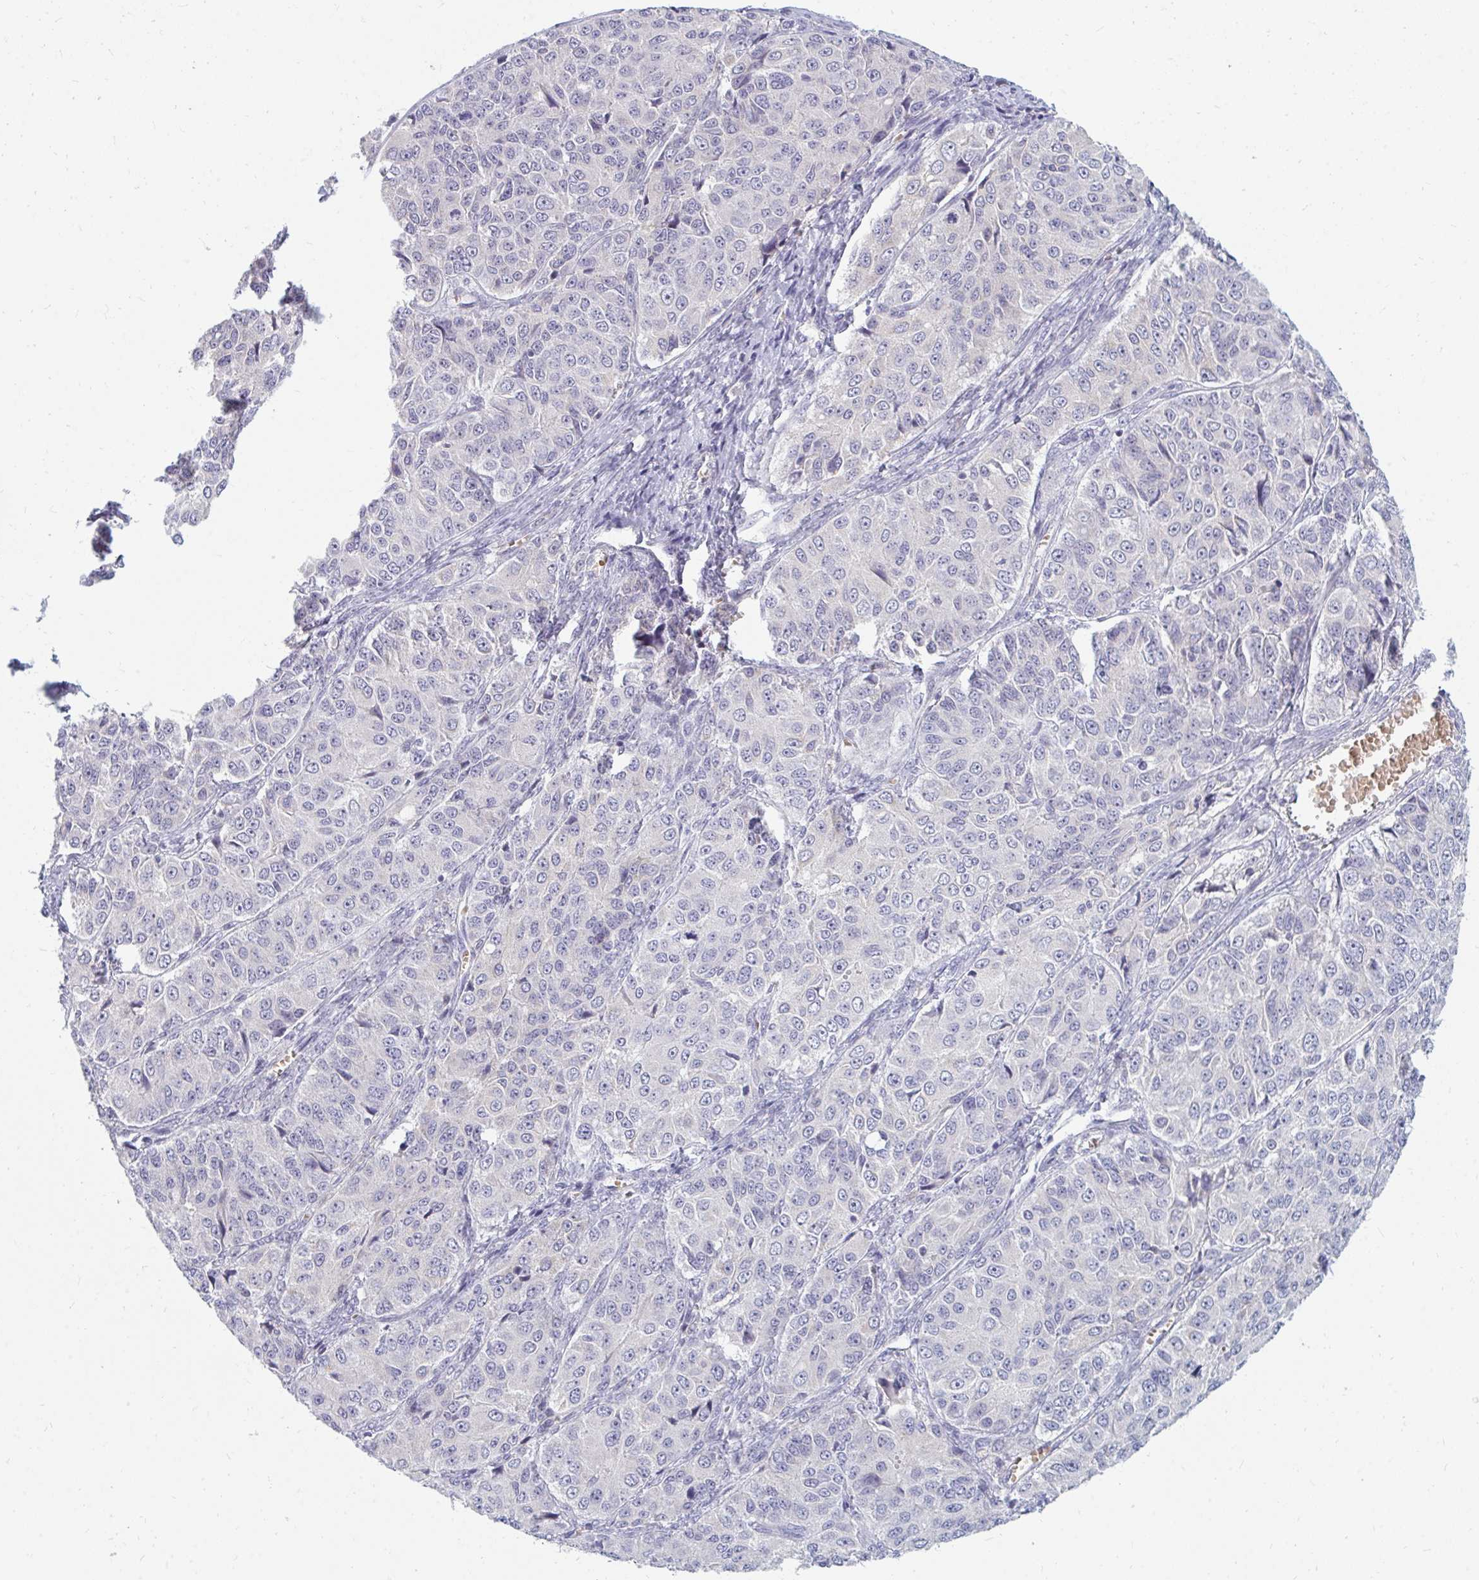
{"staining": {"intensity": "negative", "quantity": "none", "location": "none"}, "tissue": "ovarian cancer", "cell_type": "Tumor cells", "image_type": "cancer", "snomed": [{"axis": "morphology", "description": "Carcinoma, endometroid"}, {"axis": "topography", "description": "Ovary"}], "caption": "The immunohistochemistry (IHC) micrograph has no significant expression in tumor cells of endometroid carcinoma (ovarian) tissue. Brightfield microscopy of immunohistochemistry (IHC) stained with DAB (3,3'-diaminobenzidine) (brown) and hematoxylin (blue), captured at high magnification.", "gene": "RAB33A", "patient": {"sex": "female", "age": 51}}